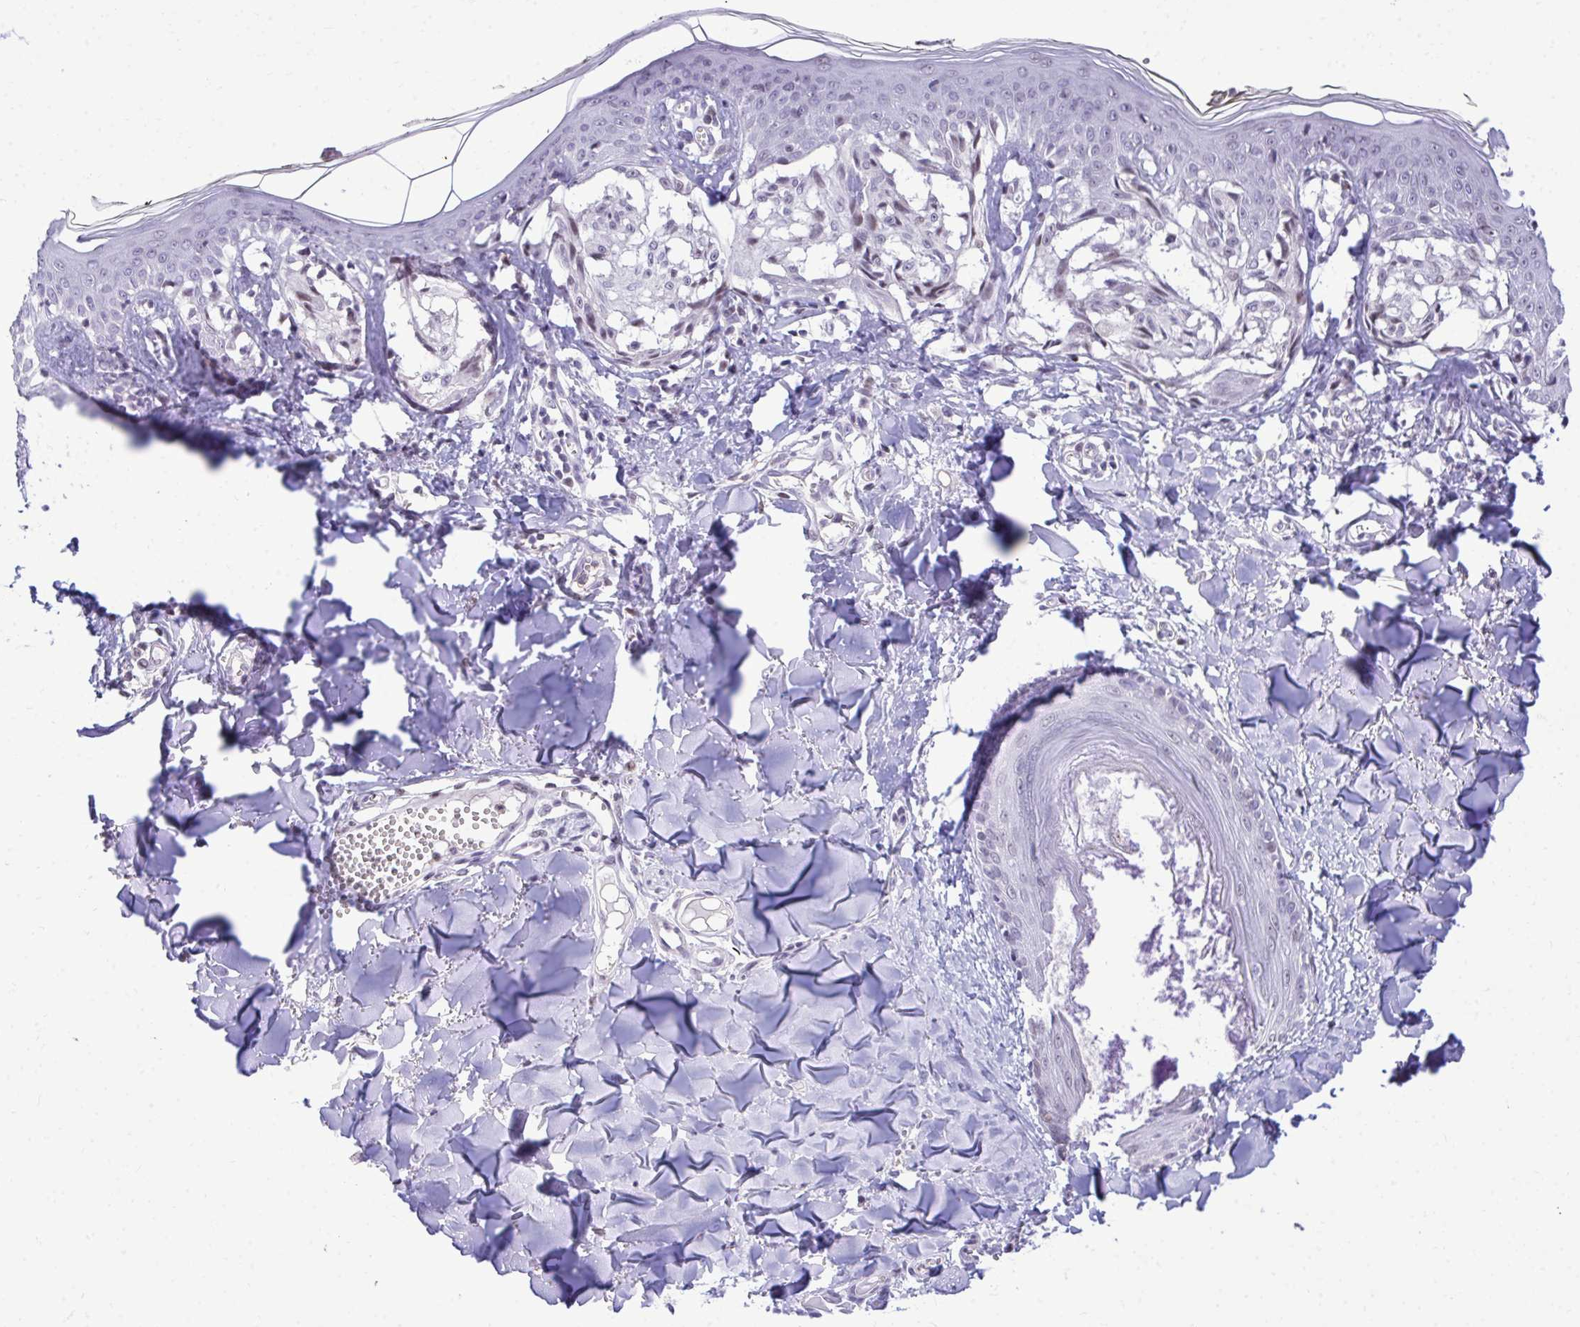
{"staining": {"intensity": "weak", "quantity": "<25%", "location": "nuclear"}, "tissue": "melanoma", "cell_type": "Tumor cells", "image_type": "cancer", "snomed": [{"axis": "morphology", "description": "Malignant melanoma, NOS"}, {"axis": "topography", "description": "Skin"}], "caption": "This is an immunohistochemistry histopathology image of human melanoma. There is no staining in tumor cells.", "gene": "EID3", "patient": {"sex": "female", "age": 43}}